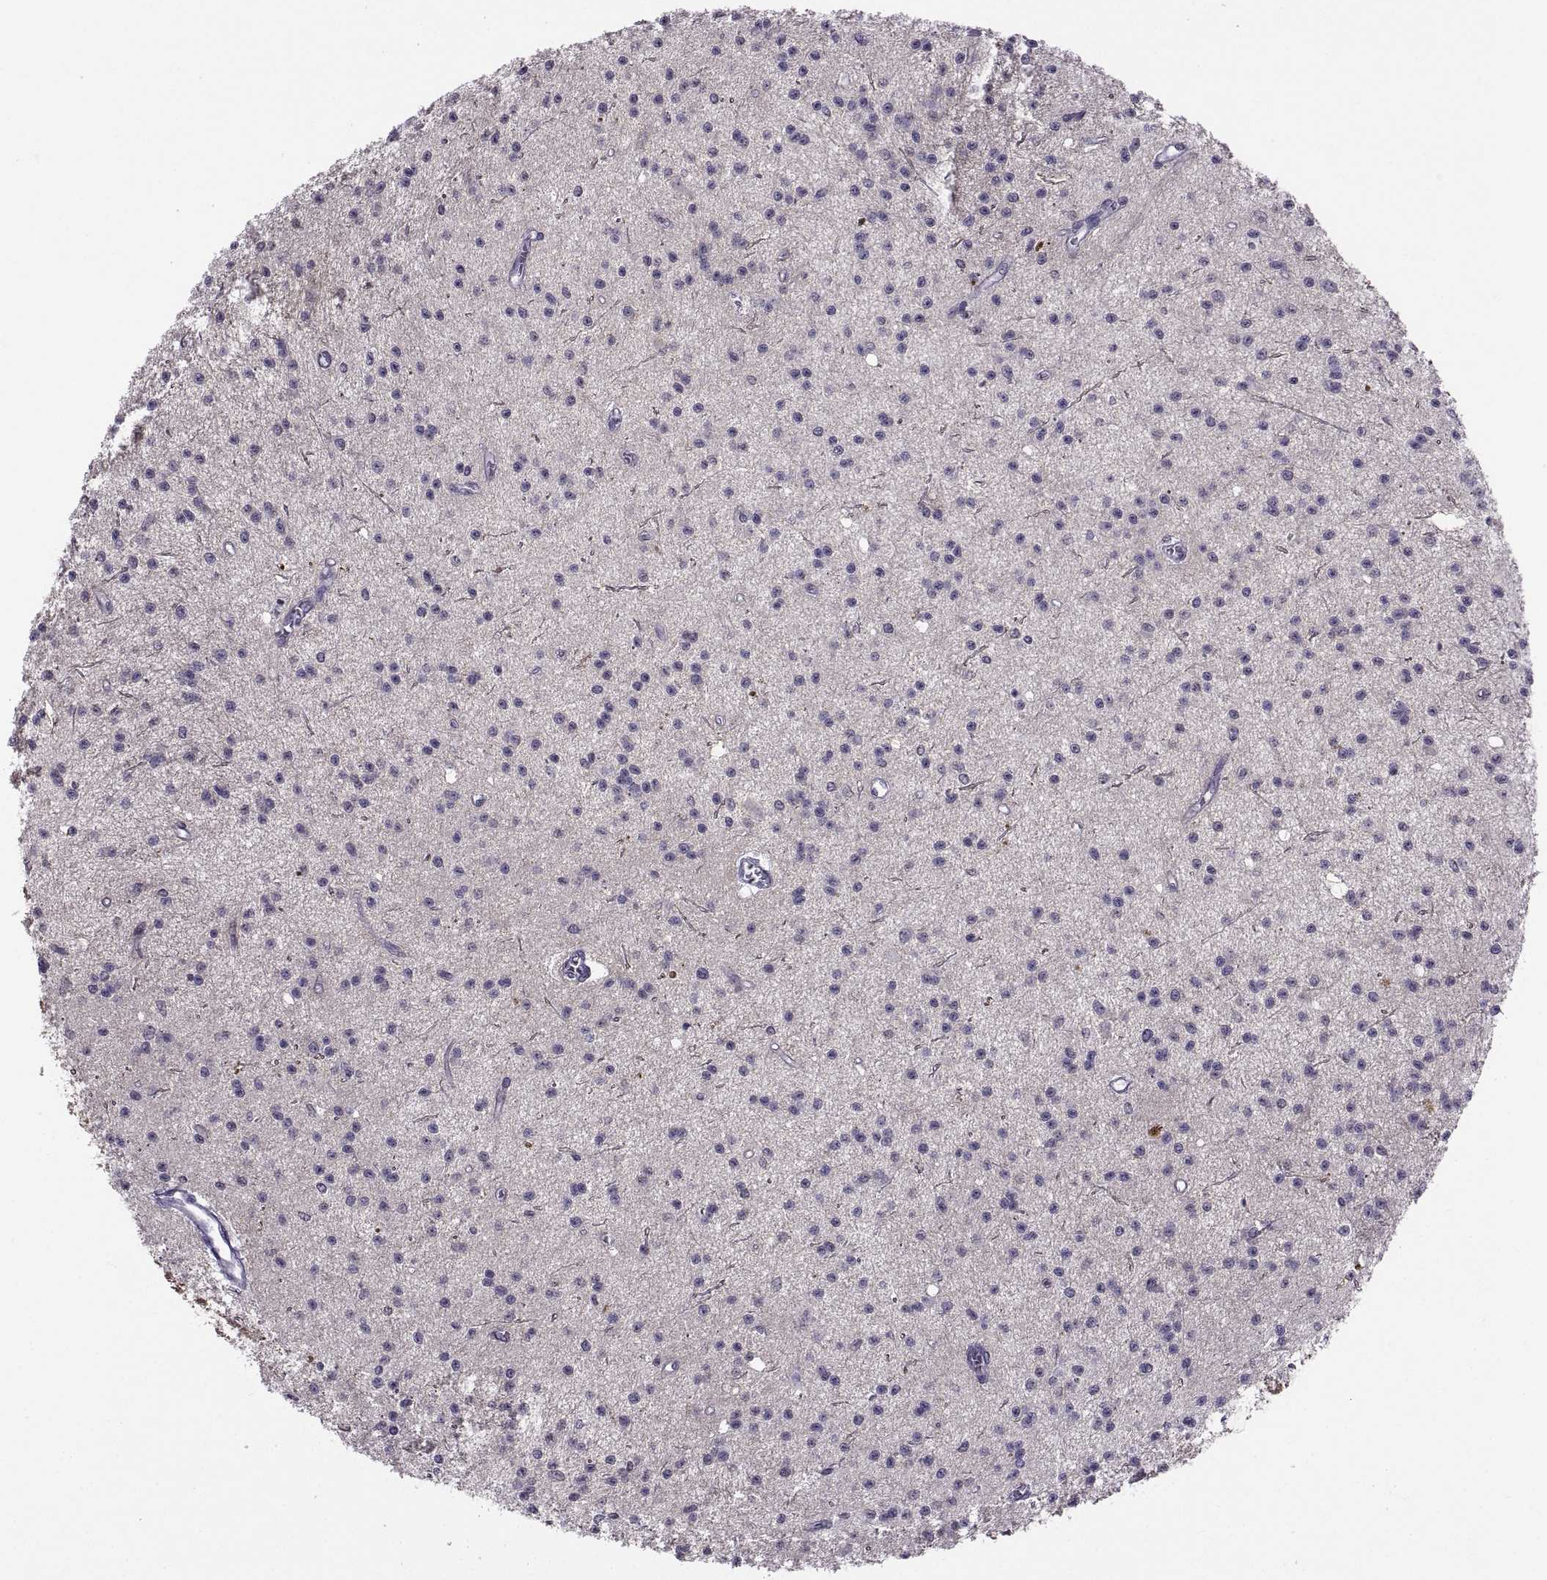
{"staining": {"intensity": "negative", "quantity": "none", "location": "none"}, "tissue": "glioma", "cell_type": "Tumor cells", "image_type": "cancer", "snomed": [{"axis": "morphology", "description": "Glioma, malignant, Low grade"}, {"axis": "topography", "description": "Brain"}], "caption": "Tumor cells are negative for brown protein staining in malignant glioma (low-grade).", "gene": "ASIC2", "patient": {"sex": "male", "age": 27}}